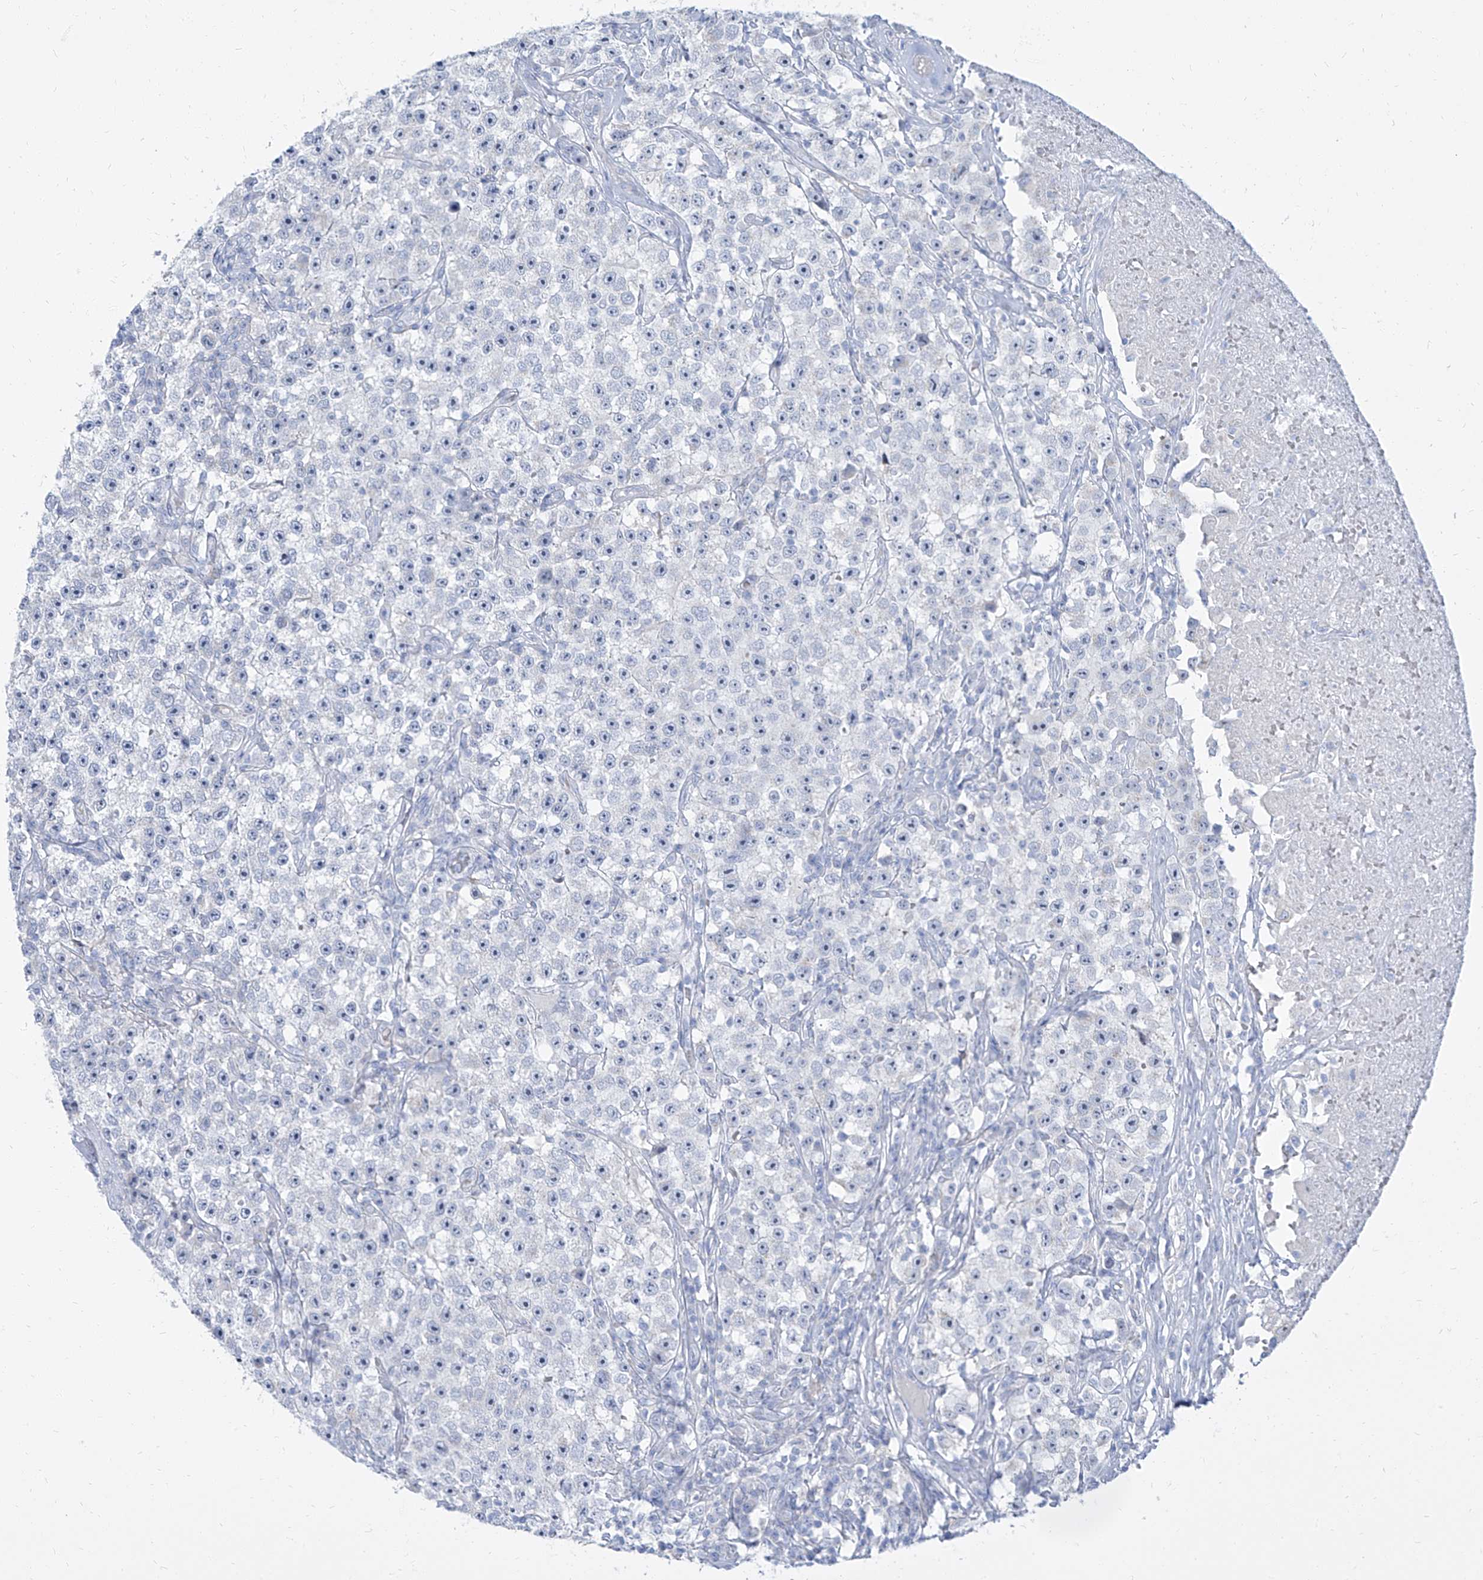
{"staining": {"intensity": "negative", "quantity": "none", "location": "none"}, "tissue": "testis cancer", "cell_type": "Tumor cells", "image_type": "cancer", "snomed": [{"axis": "morphology", "description": "Seminoma, NOS"}, {"axis": "topography", "description": "Testis"}], "caption": "A high-resolution image shows immunohistochemistry staining of testis cancer (seminoma), which reveals no significant expression in tumor cells.", "gene": "TXLNB", "patient": {"sex": "male", "age": 22}}